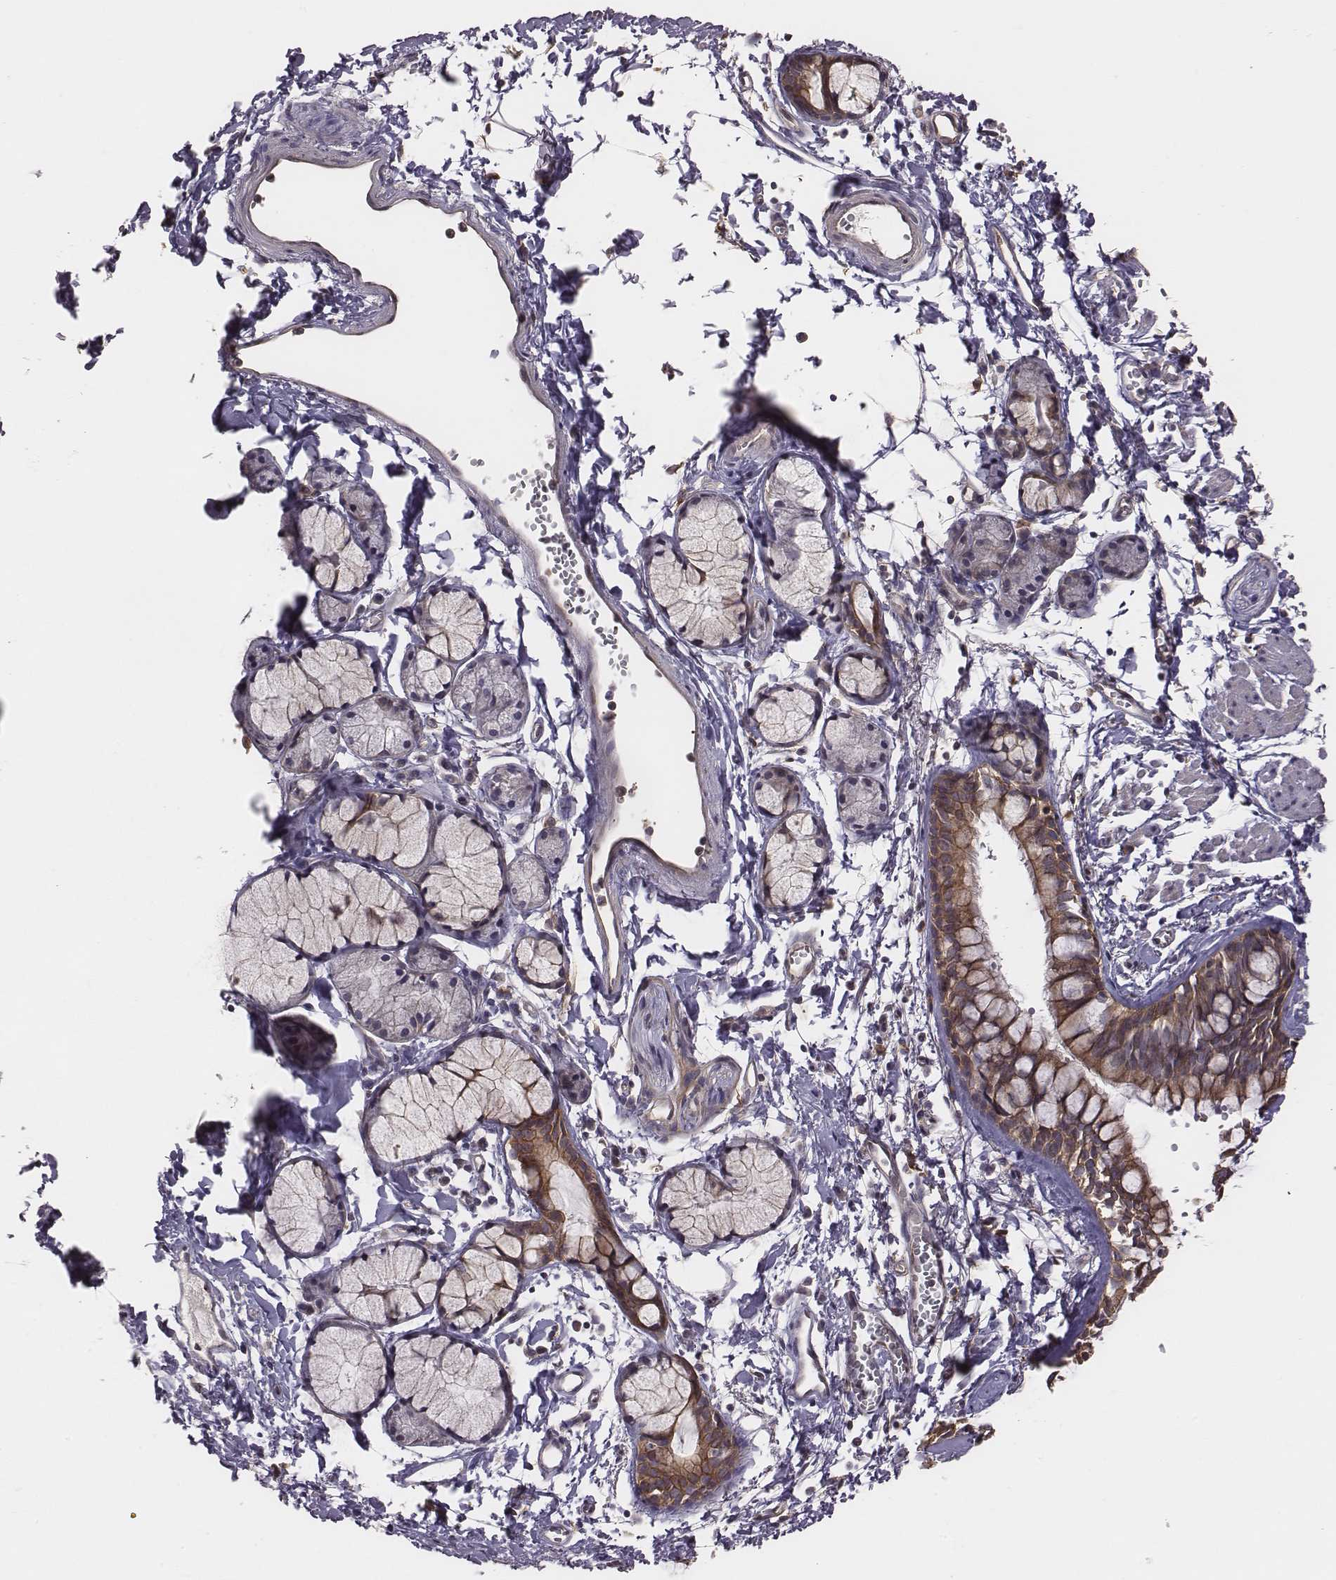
{"staining": {"intensity": "moderate", "quantity": ">75%", "location": "cytoplasmic/membranous"}, "tissue": "bronchus", "cell_type": "Respiratory epithelial cells", "image_type": "normal", "snomed": [{"axis": "morphology", "description": "Normal tissue, NOS"}, {"axis": "topography", "description": "Cartilage tissue"}, {"axis": "topography", "description": "Bronchus"}], "caption": "This micrograph shows immunohistochemistry (IHC) staining of unremarkable bronchus, with medium moderate cytoplasmic/membranous positivity in about >75% of respiratory epithelial cells.", "gene": "SCARF1", "patient": {"sex": "female", "age": 59}}